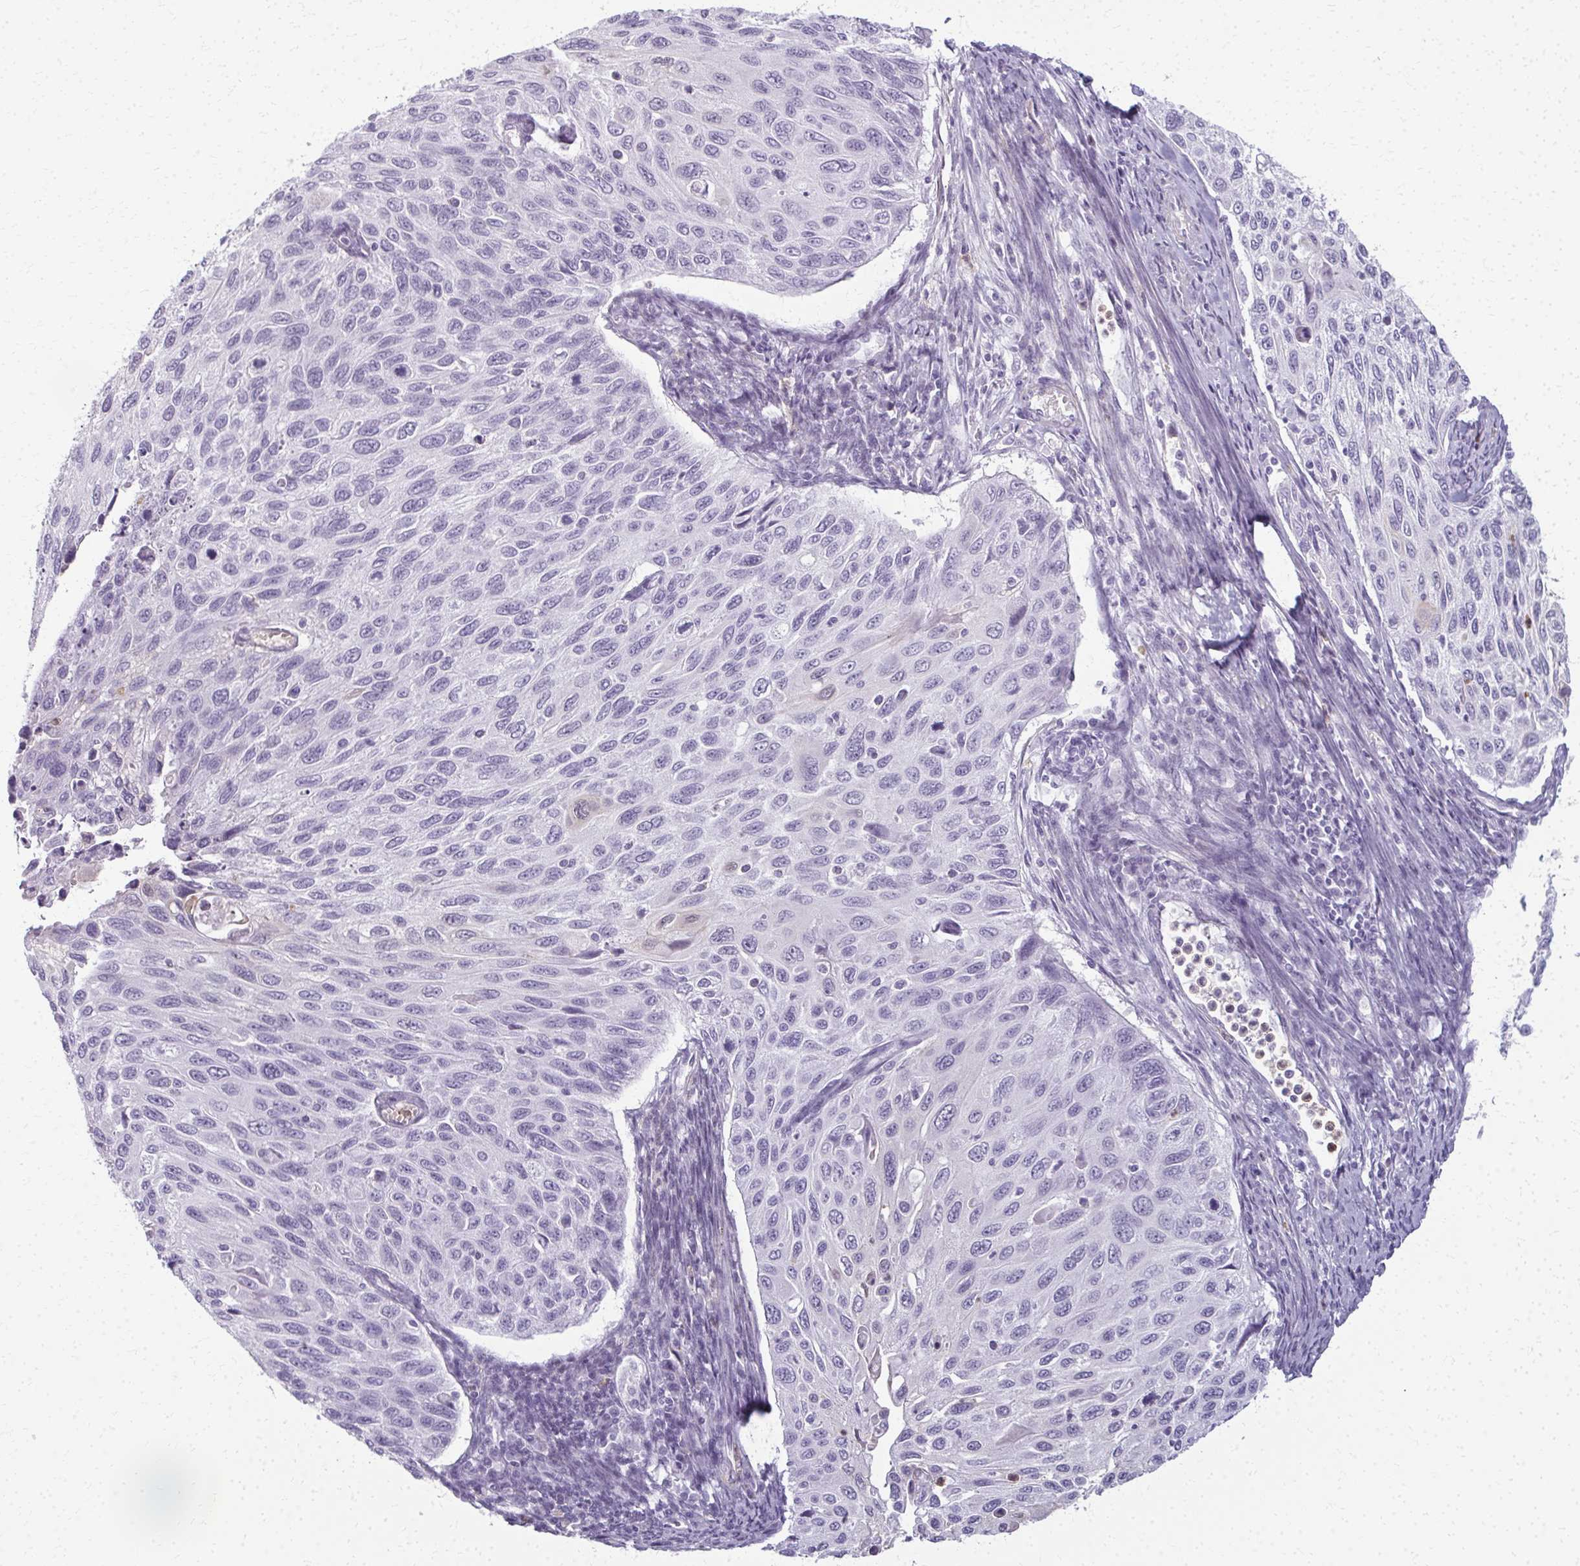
{"staining": {"intensity": "negative", "quantity": "none", "location": "none"}, "tissue": "cervical cancer", "cell_type": "Tumor cells", "image_type": "cancer", "snomed": [{"axis": "morphology", "description": "Squamous cell carcinoma, NOS"}, {"axis": "topography", "description": "Cervix"}], "caption": "Immunohistochemistry of human cervical cancer demonstrates no positivity in tumor cells.", "gene": "CA3", "patient": {"sex": "female", "age": 70}}